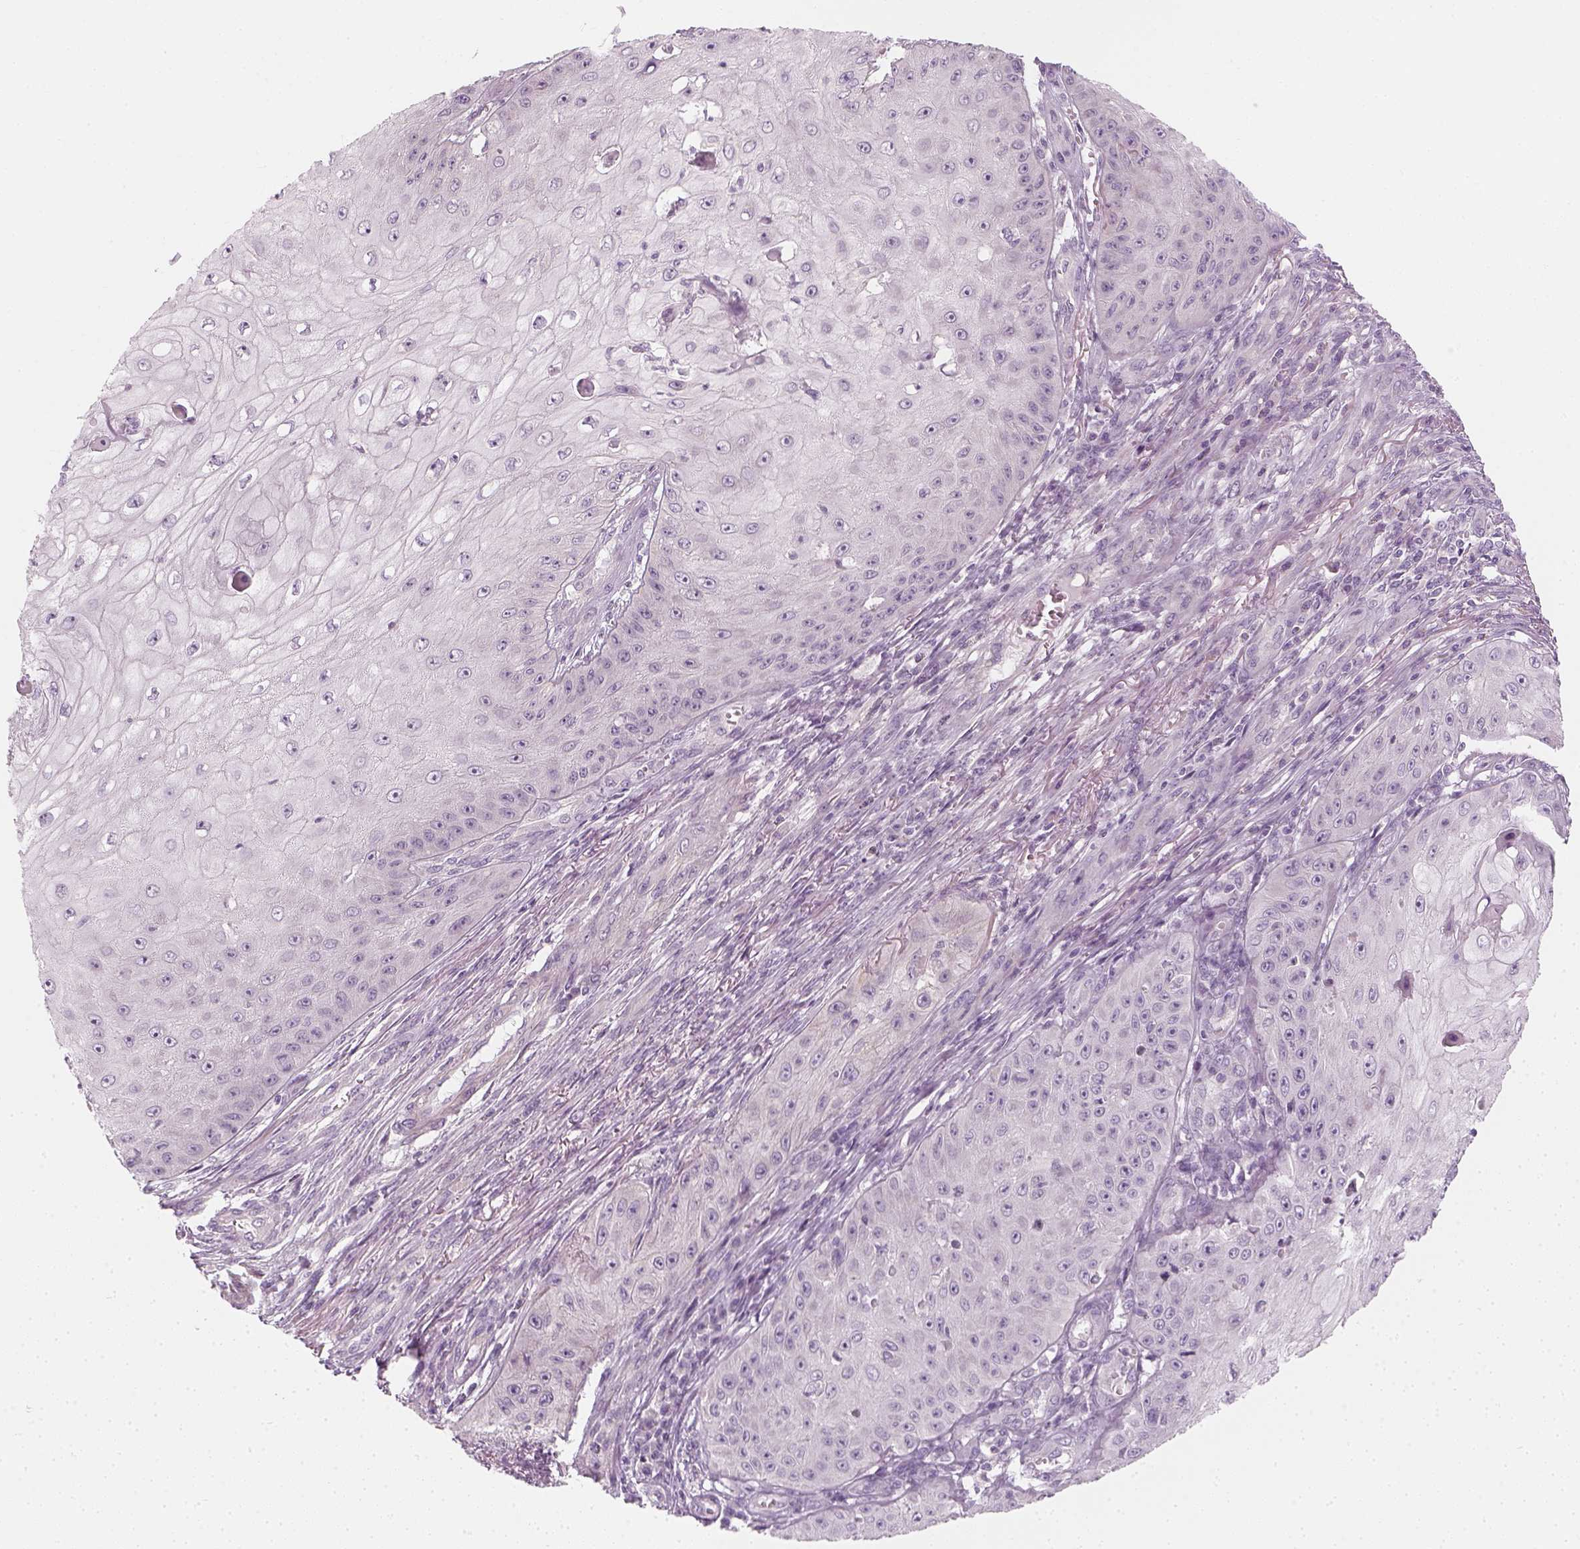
{"staining": {"intensity": "negative", "quantity": "none", "location": "none"}, "tissue": "skin cancer", "cell_type": "Tumor cells", "image_type": "cancer", "snomed": [{"axis": "morphology", "description": "Squamous cell carcinoma, NOS"}, {"axis": "topography", "description": "Skin"}], "caption": "IHC of human skin cancer demonstrates no positivity in tumor cells.", "gene": "PRAME", "patient": {"sex": "male", "age": 70}}